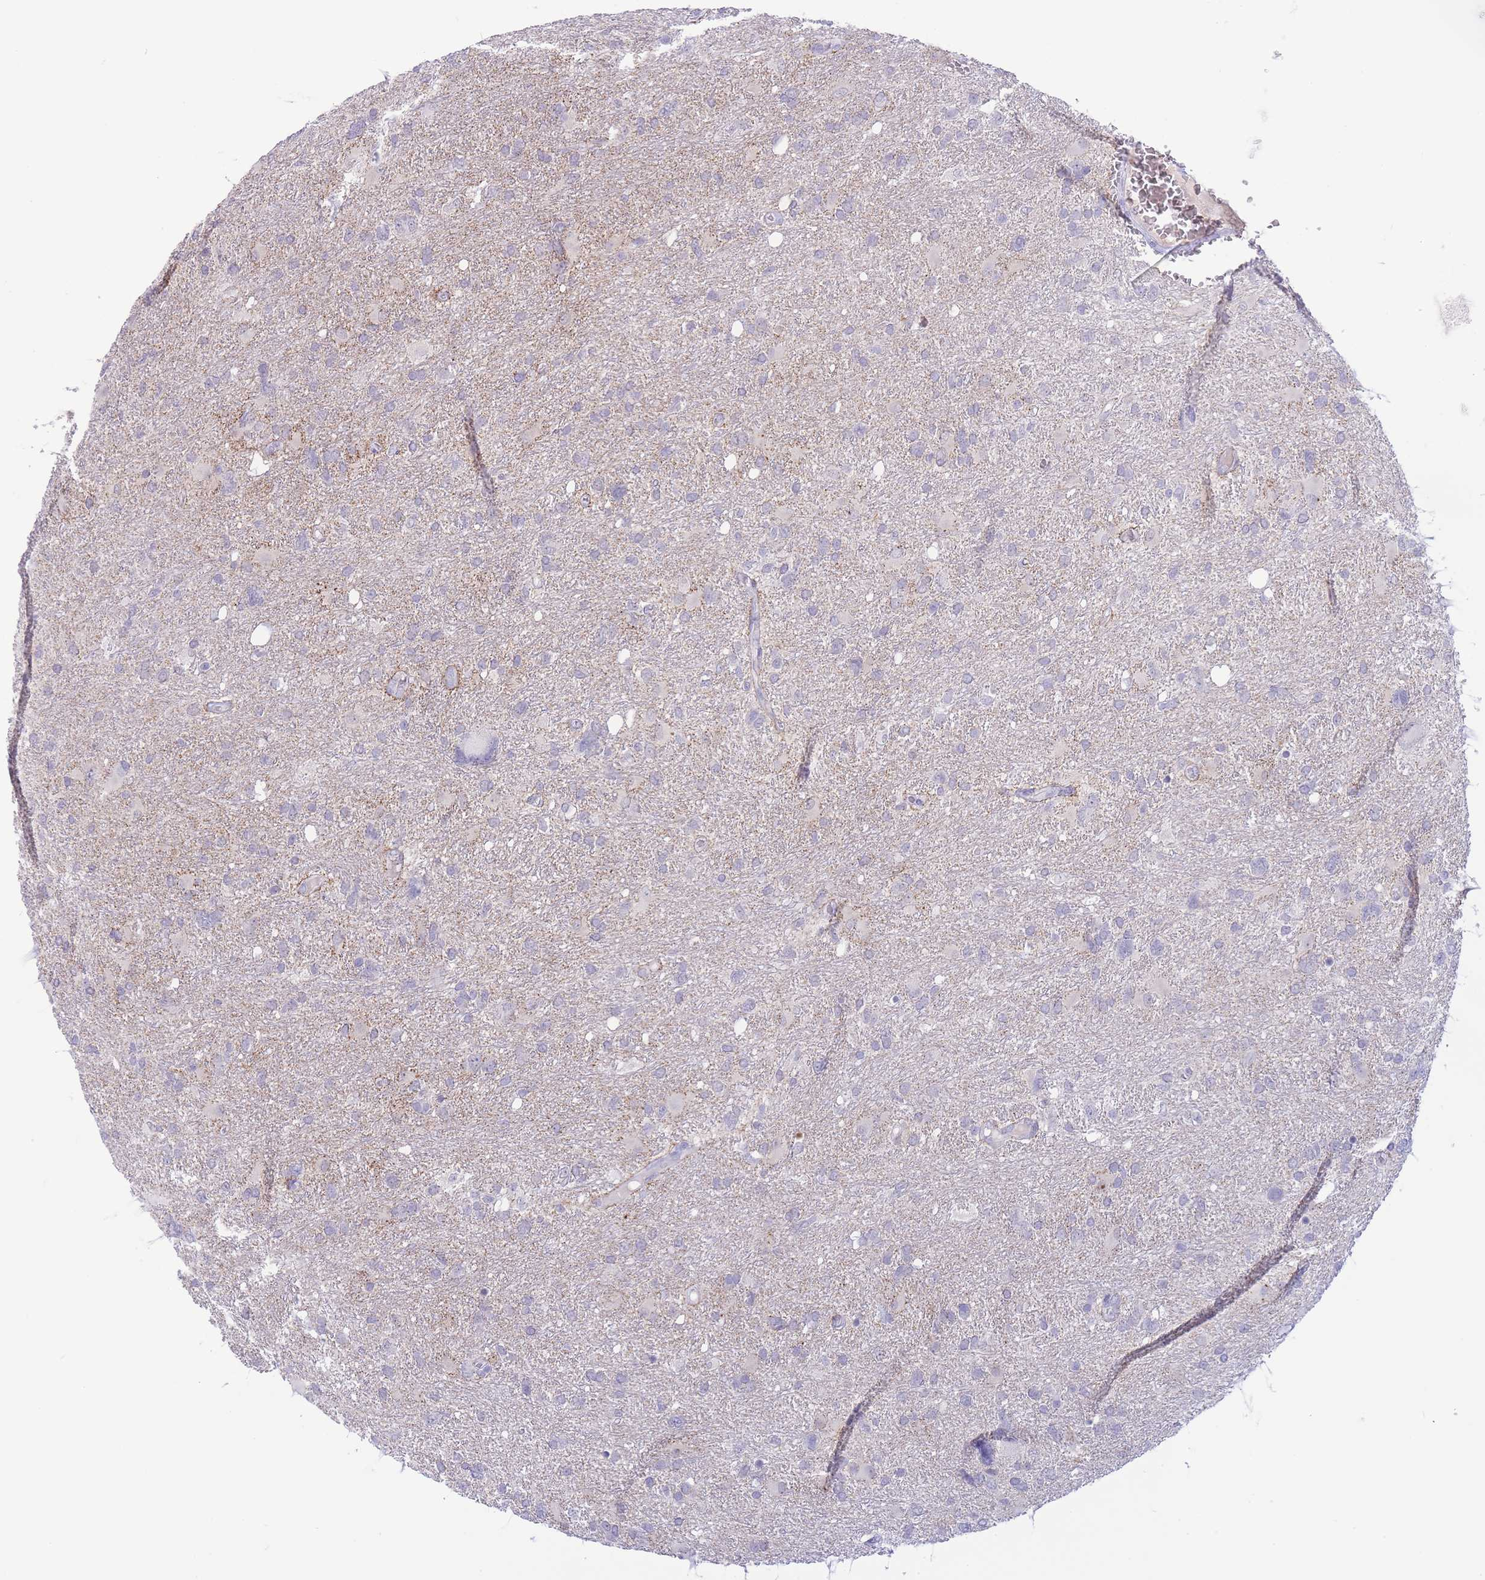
{"staining": {"intensity": "negative", "quantity": "none", "location": "none"}, "tissue": "glioma", "cell_type": "Tumor cells", "image_type": "cancer", "snomed": [{"axis": "morphology", "description": "Glioma, malignant, High grade"}, {"axis": "topography", "description": "Brain"}], "caption": "An immunohistochemistry (IHC) micrograph of glioma is shown. There is no staining in tumor cells of glioma.", "gene": "ASAP3", "patient": {"sex": "male", "age": 61}}